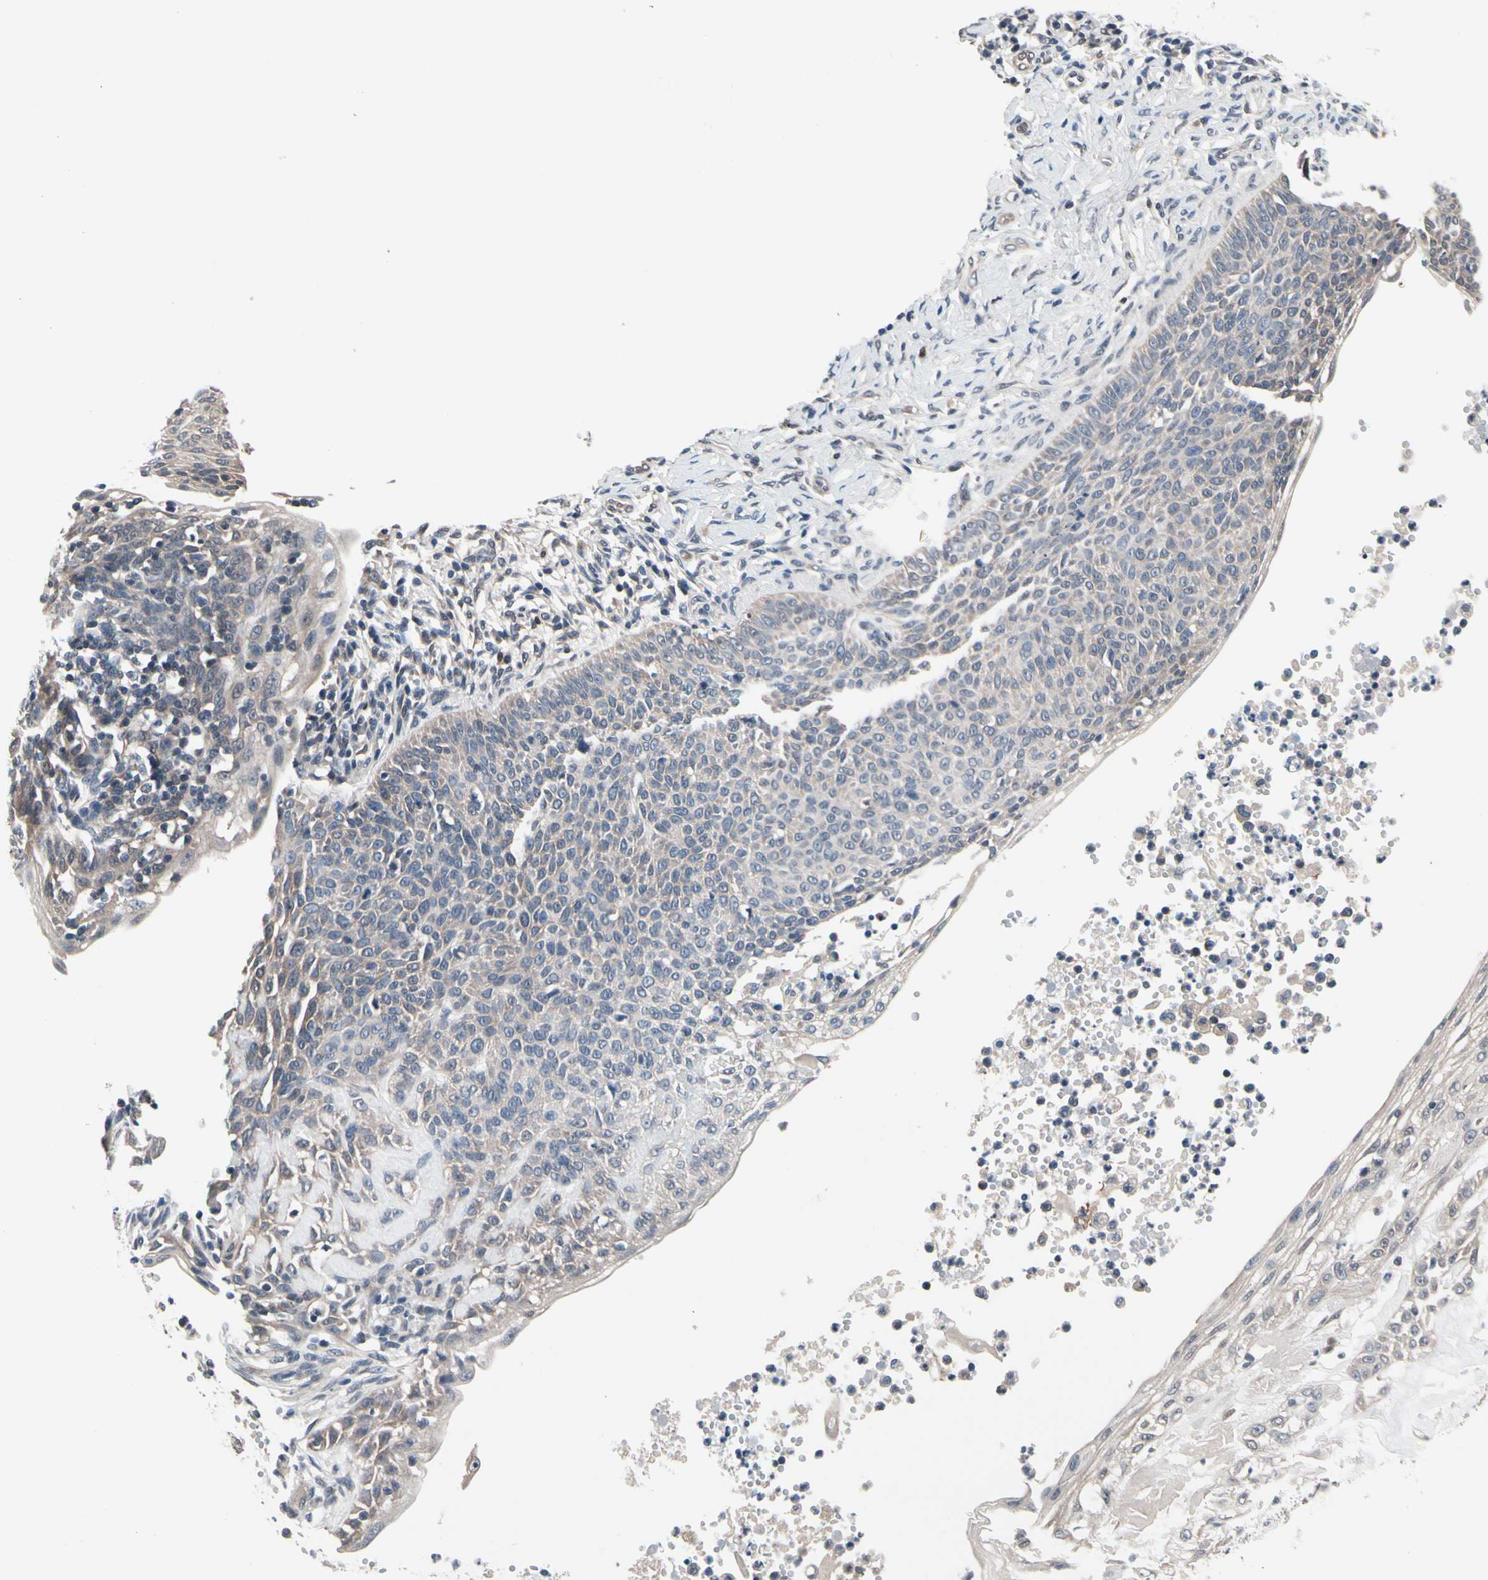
{"staining": {"intensity": "weak", "quantity": ">75%", "location": "cytoplasmic/membranous"}, "tissue": "skin cancer", "cell_type": "Tumor cells", "image_type": "cancer", "snomed": [{"axis": "morphology", "description": "Normal tissue, NOS"}, {"axis": "morphology", "description": "Basal cell carcinoma"}, {"axis": "topography", "description": "Skin"}], "caption": "Brown immunohistochemical staining in skin basal cell carcinoma reveals weak cytoplasmic/membranous positivity in about >75% of tumor cells.", "gene": "PRDX6", "patient": {"sex": "male", "age": 87}}